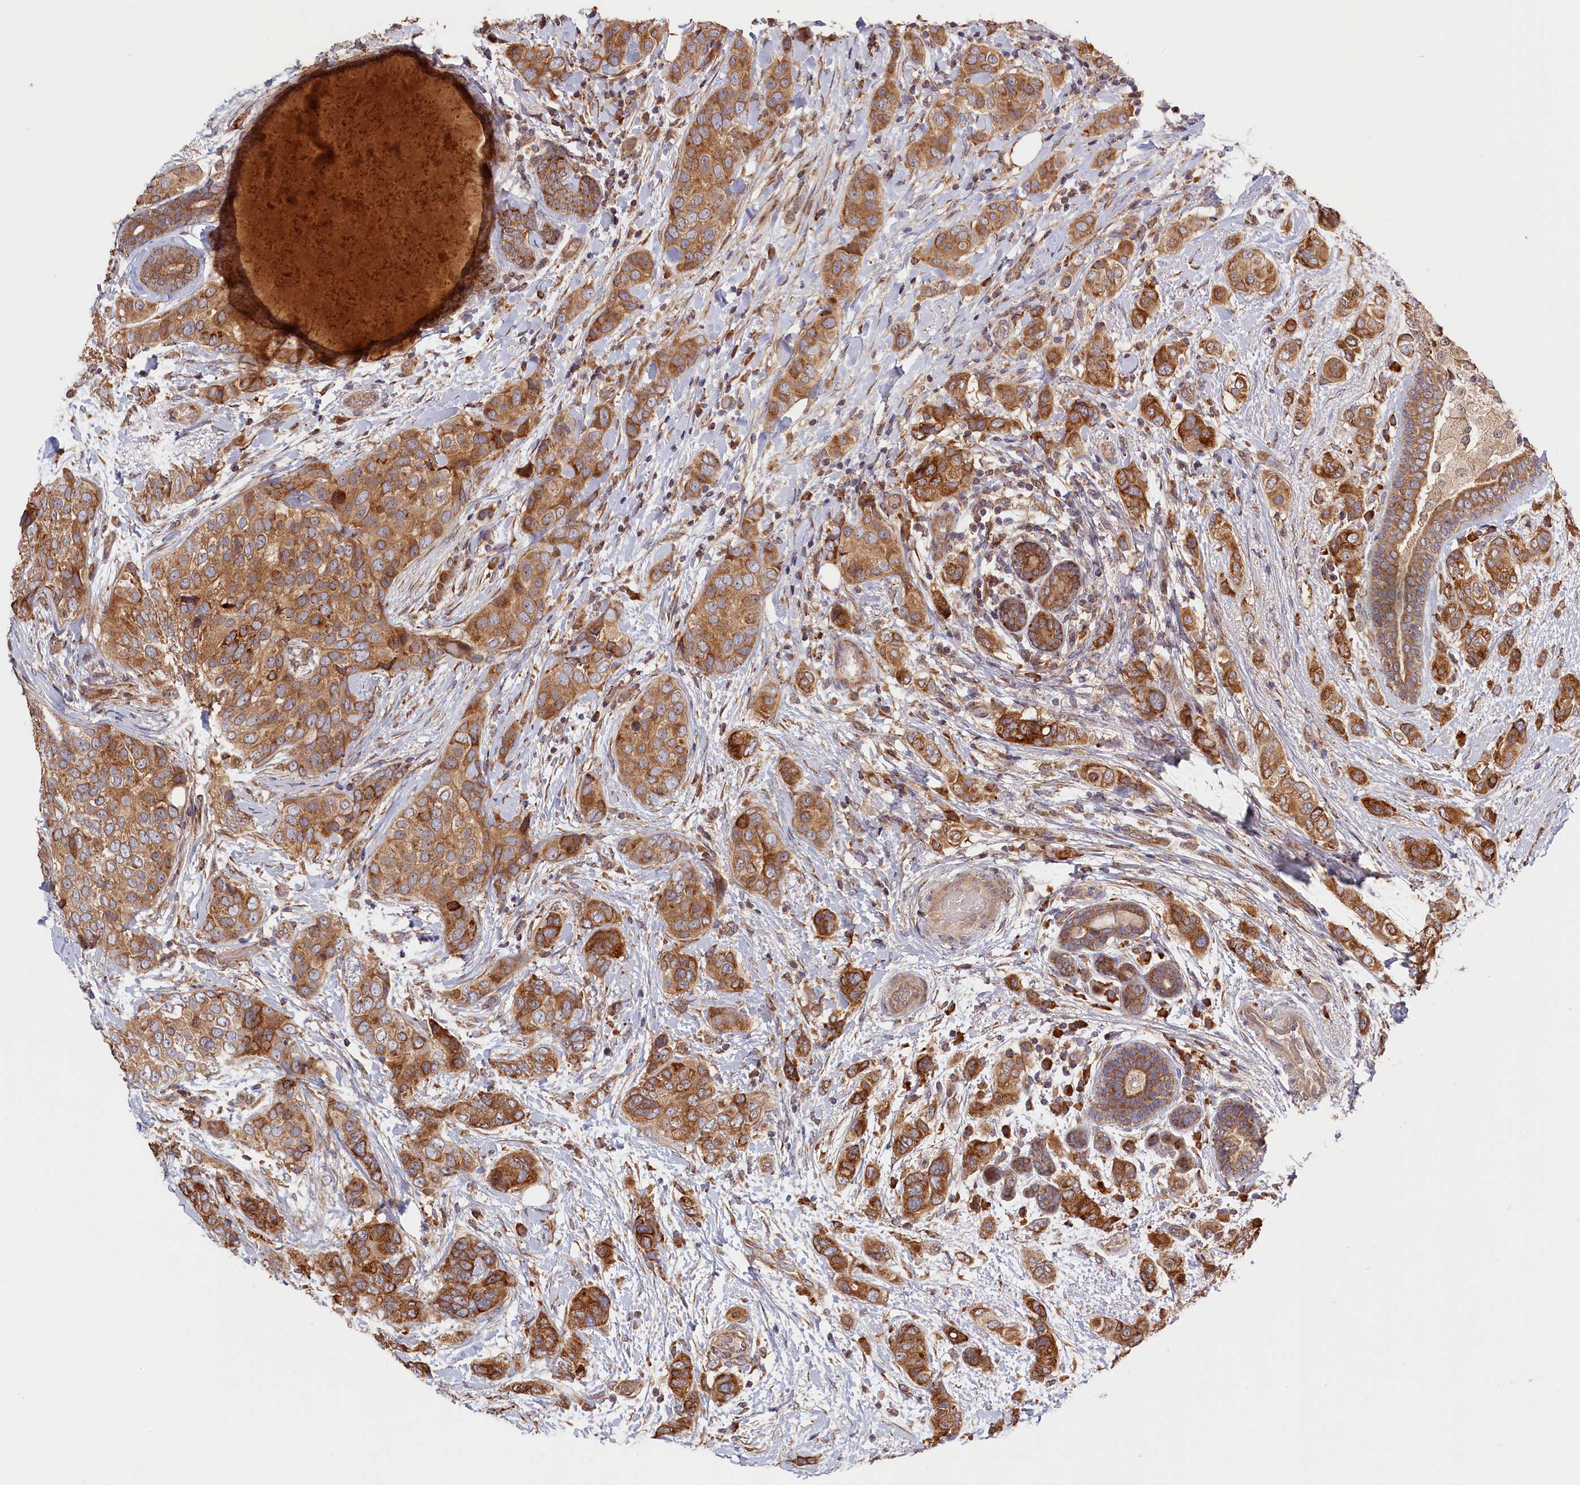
{"staining": {"intensity": "moderate", "quantity": ">75%", "location": "cytoplasmic/membranous"}, "tissue": "breast cancer", "cell_type": "Tumor cells", "image_type": "cancer", "snomed": [{"axis": "morphology", "description": "Lobular carcinoma"}, {"axis": "topography", "description": "Breast"}], "caption": "Tumor cells display medium levels of moderate cytoplasmic/membranous positivity in about >75% of cells in breast cancer (lobular carcinoma).", "gene": "CEP44", "patient": {"sex": "female", "age": 51}}